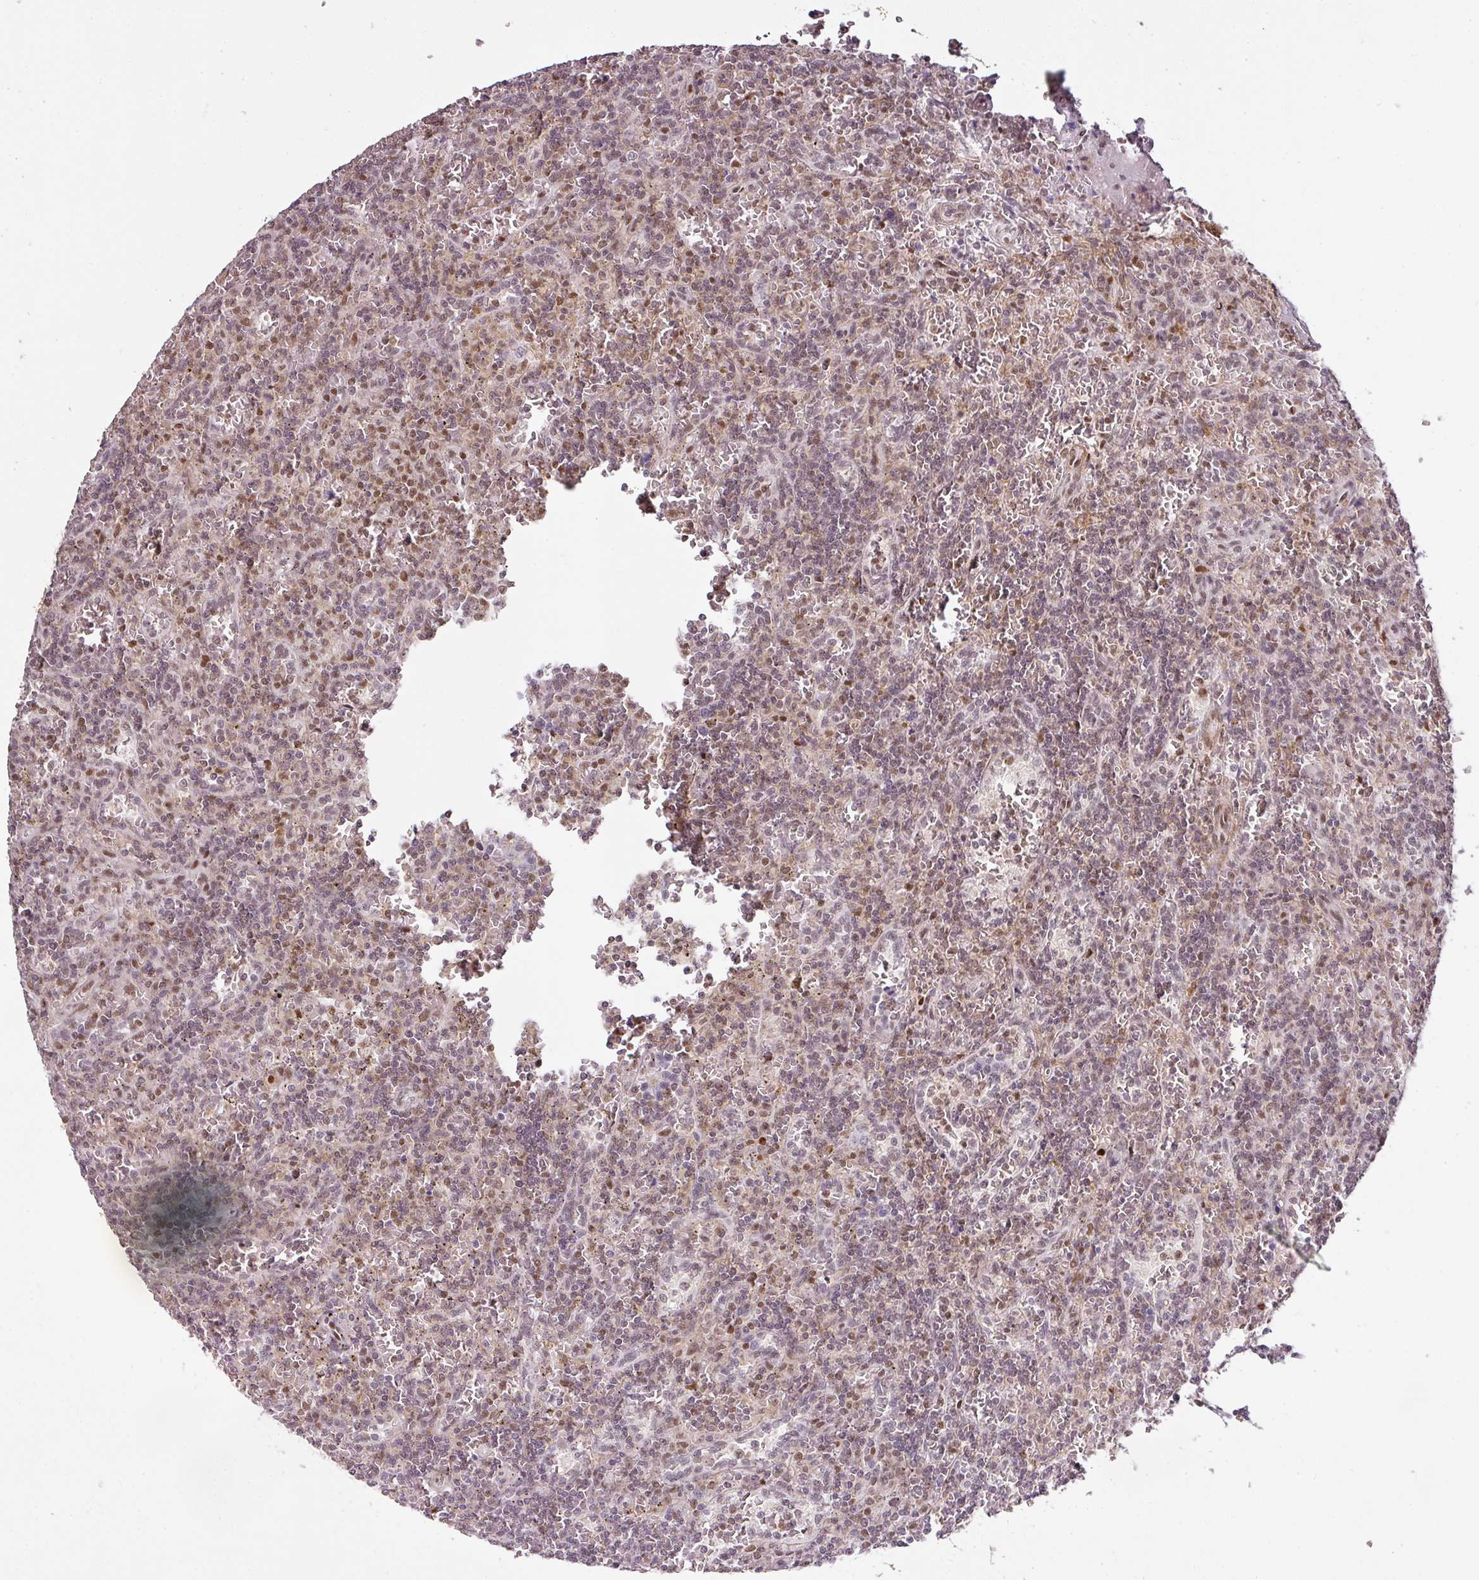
{"staining": {"intensity": "moderate", "quantity": "25%-75%", "location": "nuclear"}, "tissue": "lymphoma", "cell_type": "Tumor cells", "image_type": "cancer", "snomed": [{"axis": "morphology", "description": "Malignant lymphoma, non-Hodgkin's type, Low grade"}, {"axis": "topography", "description": "Spleen"}], "caption": "This is an image of IHC staining of low-grade malignant lymphoma, non-Hodgkin's type, which shows moderate expression in the nuclear of tumor cells.", "gene": "GPRIN2", "patient": {"sex": "male", "age": 73}}